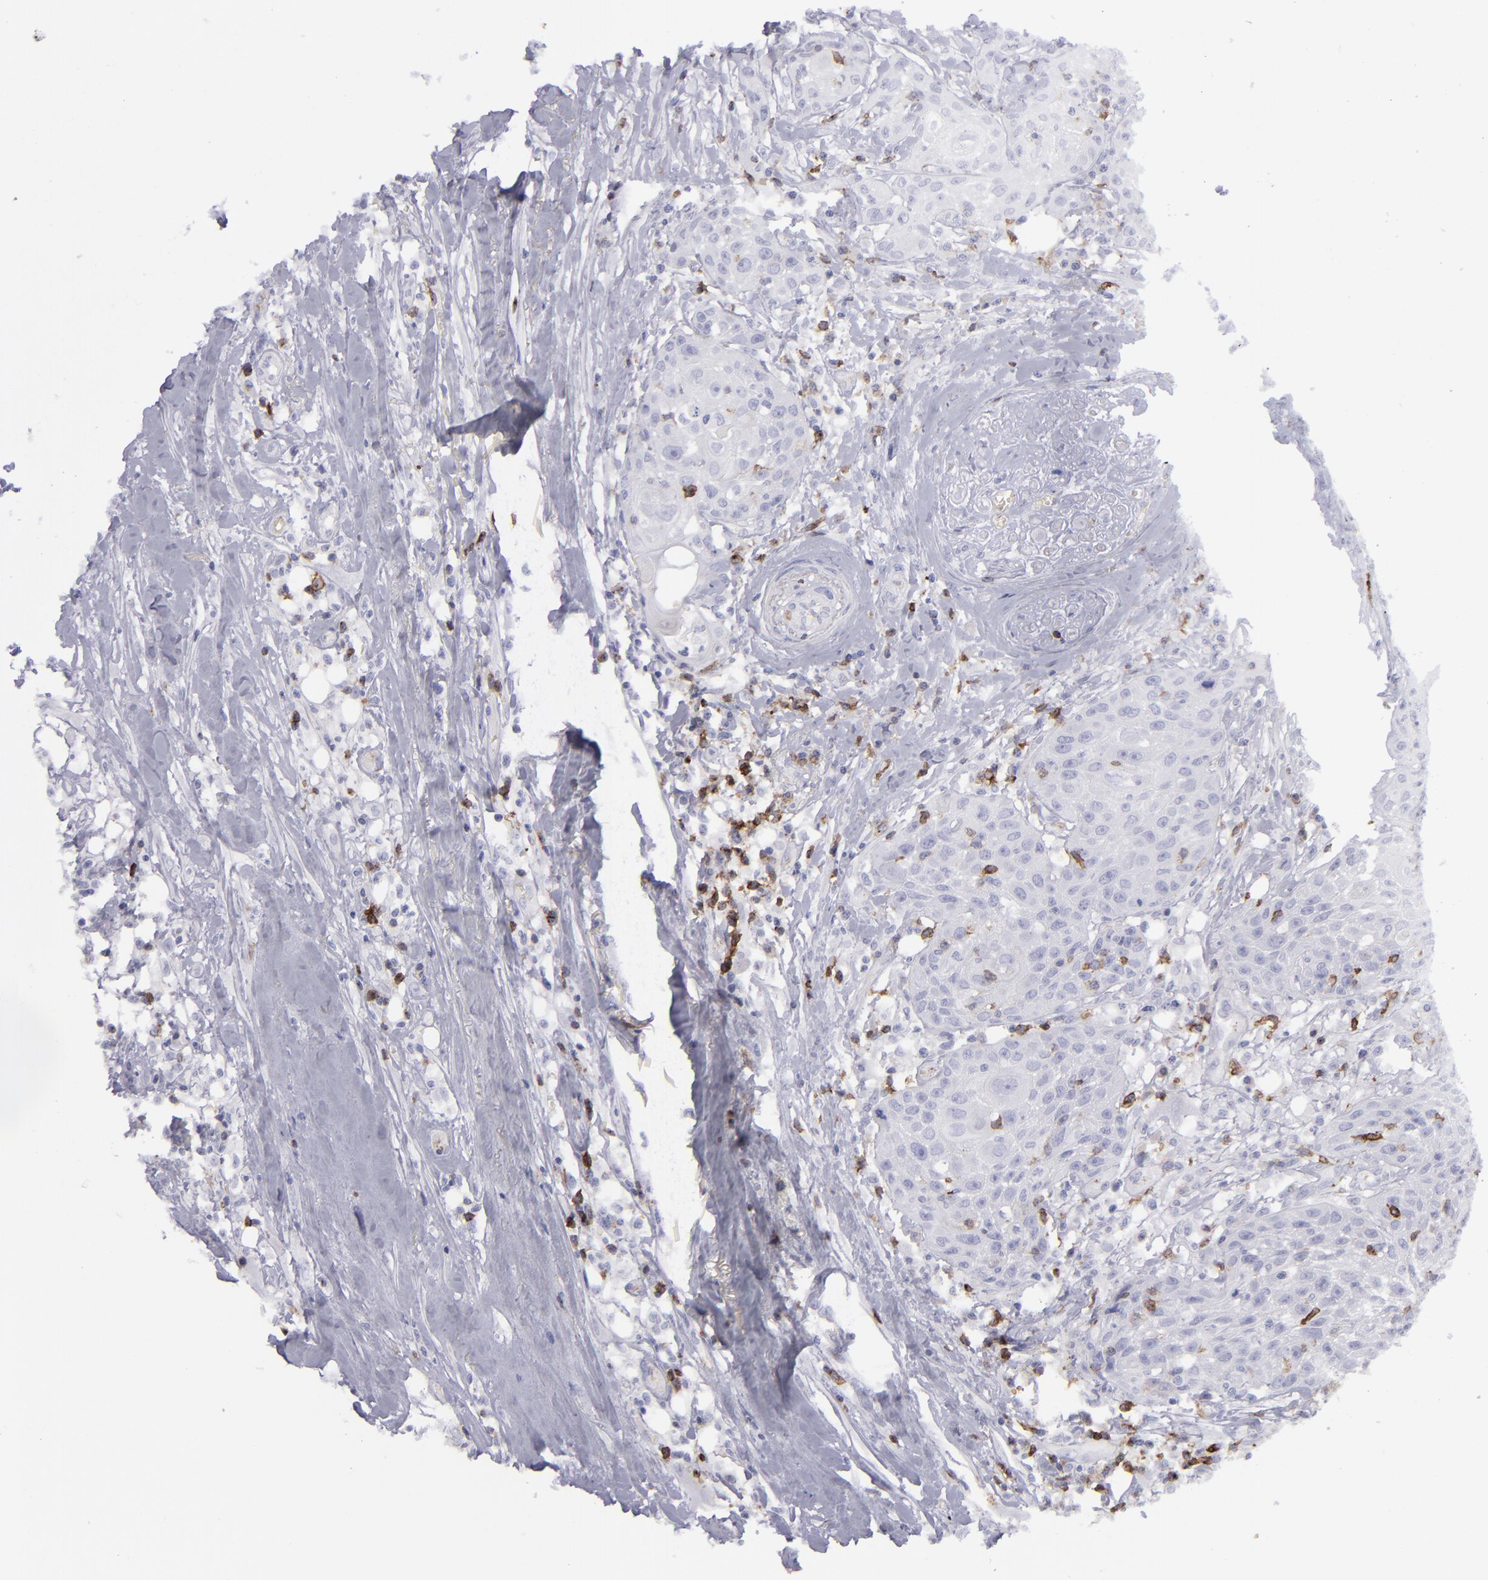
{"staining": {"intensity": "negative", "quantity": "none", "location": "none"}, "tissue": "head and neck cancer", "cell_type": "Tumor cells", "image_type": "cancer", "snomed": [{"axis": "morphology", "description": "Squamous cell carcinoma, NOS"}, {"axis": "topography", "description": "Oral tissue"}, {"axis": "topography", "description": "Head-Neck"}], "caption": "The micrograph demonstrates no staining of tumor cells in squamous cell carcinoma (head and neck). (Brightfield microscopy of DAB (3,3'-diaminobenzidine) immunohistochemistry (IHC) at high magnification).", "gene": "CD27", "patient": {"sex": "female", "age": 82}}